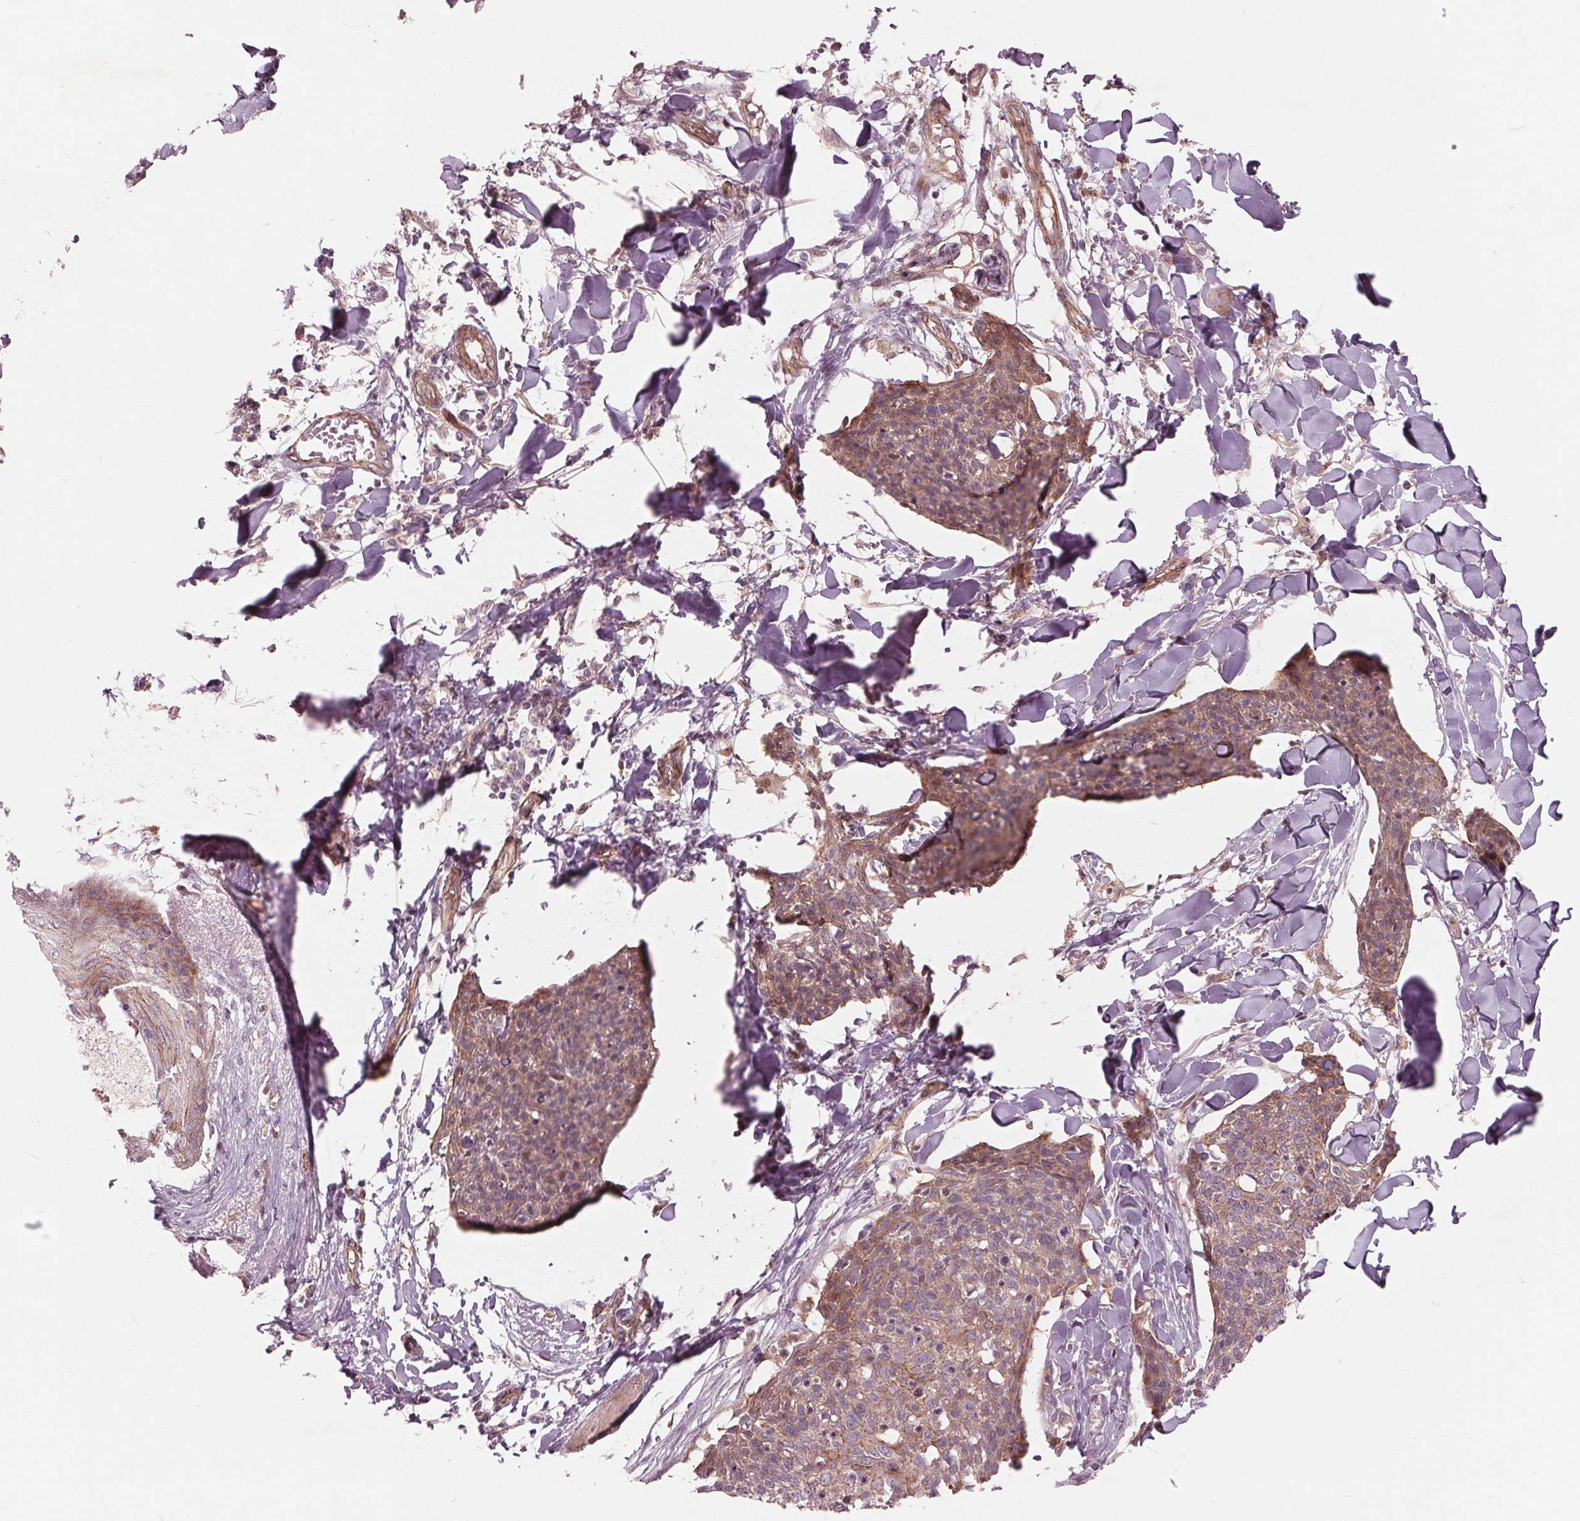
{"staining": {"intensity": "weak", "quantity": ">75%", "location": "cytoplasmic/membranous"}, "tissue": "skin cancer", "cell_type": "Tumor cells", "image_type": "cancer", "snomed": [{"axis": "morphology", "description": "Squamous cell carcinoma, NOS"}, {"axis": "topography", "description": "Skin"}, {"axis": "topography", "description": "Vulva"}], "caption": "This histopathology image shows immunohistochemistry (IHC) staining of skin cancer, with low weak cytoplasmic/membranous expression in about >75% of tumor cells.", "gene": "TXNIP", "patient": {"sex": "female", "age": 75}}